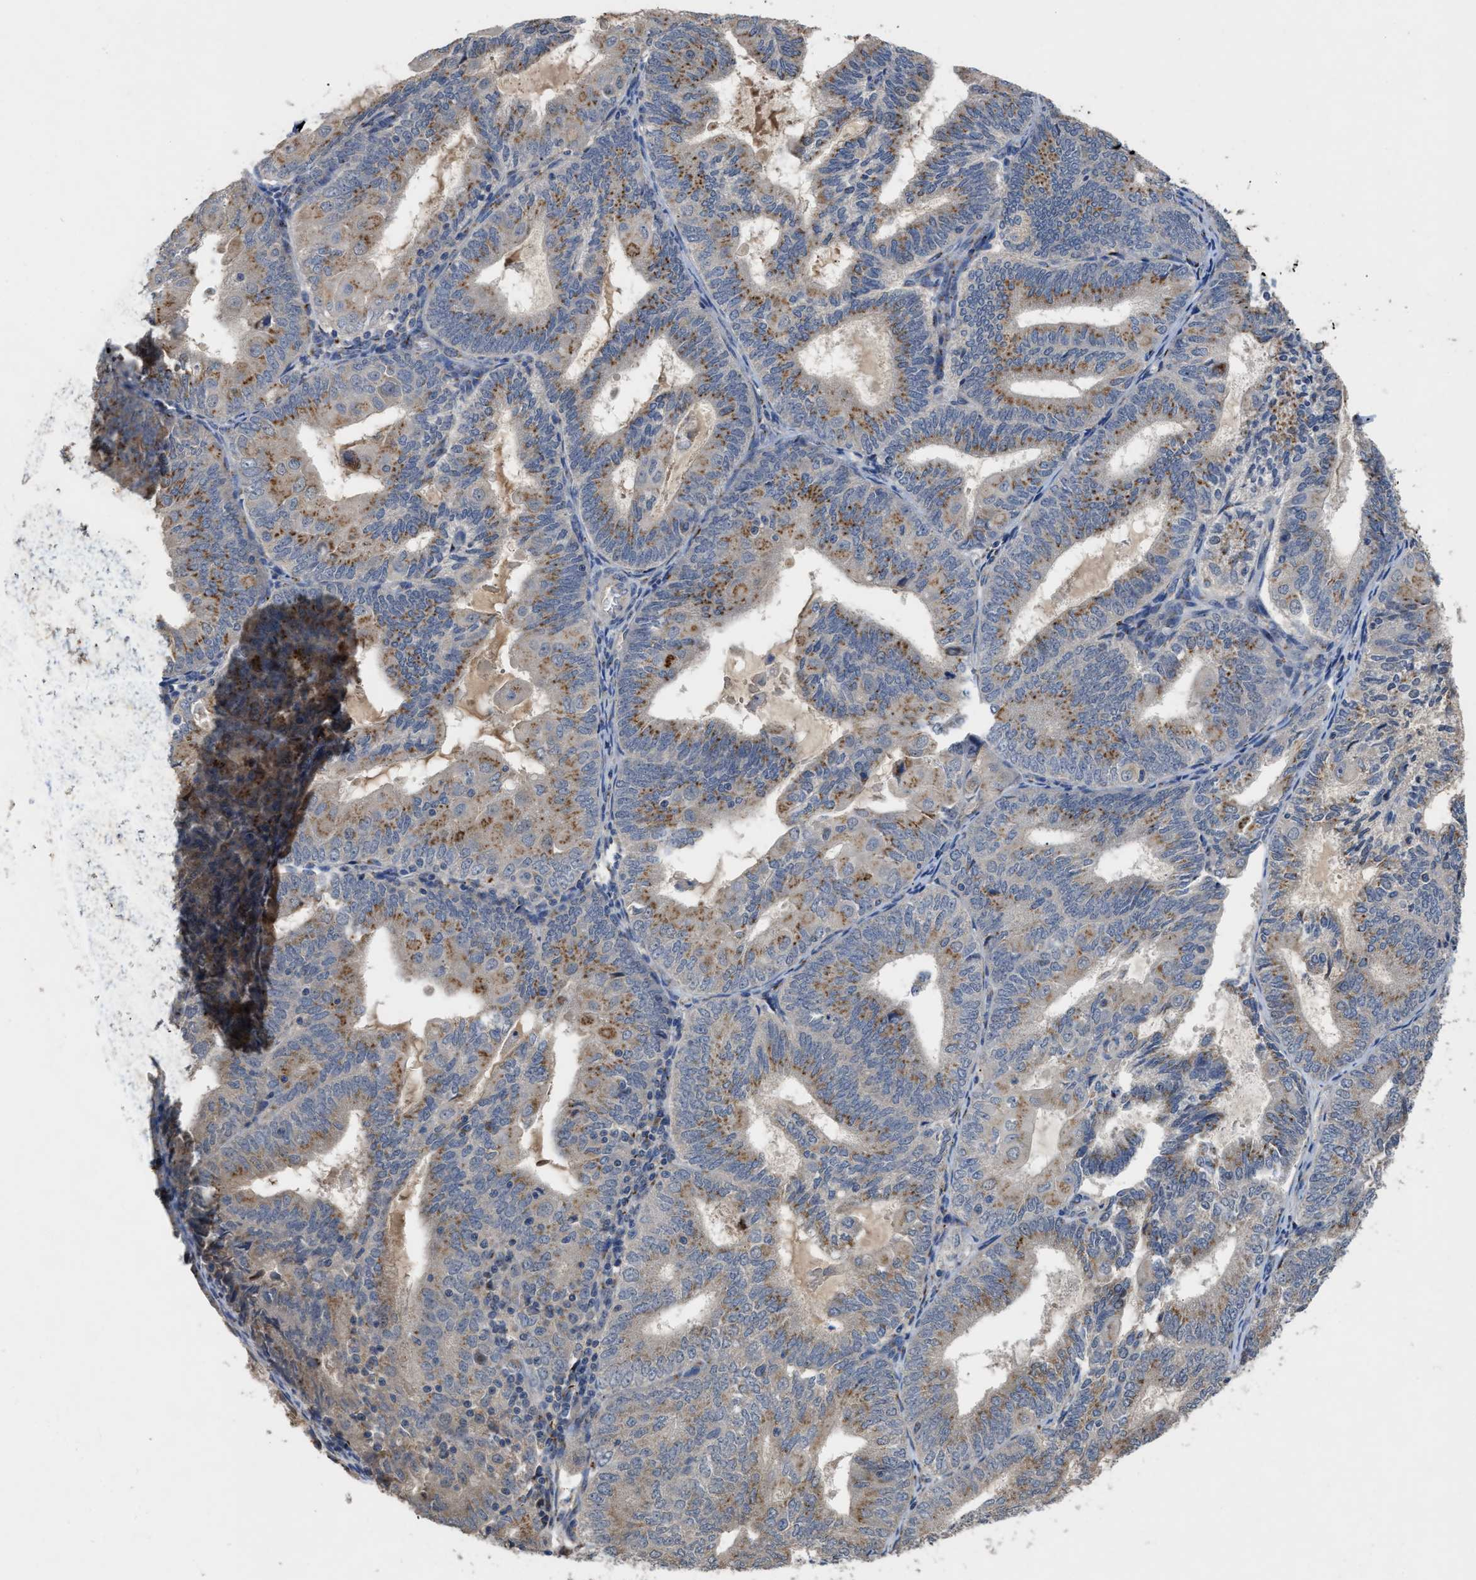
{"staining": {"intensity": "moderate", "quantity": ">75%", "location": "cytoplasmic/membranous"}, "tissue": "endometrial cancer", "cell_type": "Tumor cells", "image_type": "cancer", "snomed": [{"axis": "morphology", "description": "Adenocarcinoma, NOS"}, {"axis": "topography", "description": "Endometrium"}], "caption": "Adenocarcinoma (endometrial) stained for a protein (brown) reveals moderate cytoplasmic/membranous positive expression in about >75% of tumor cells.", "gene": "SIK2", "patient": {"sex": "female", "age": 81}}